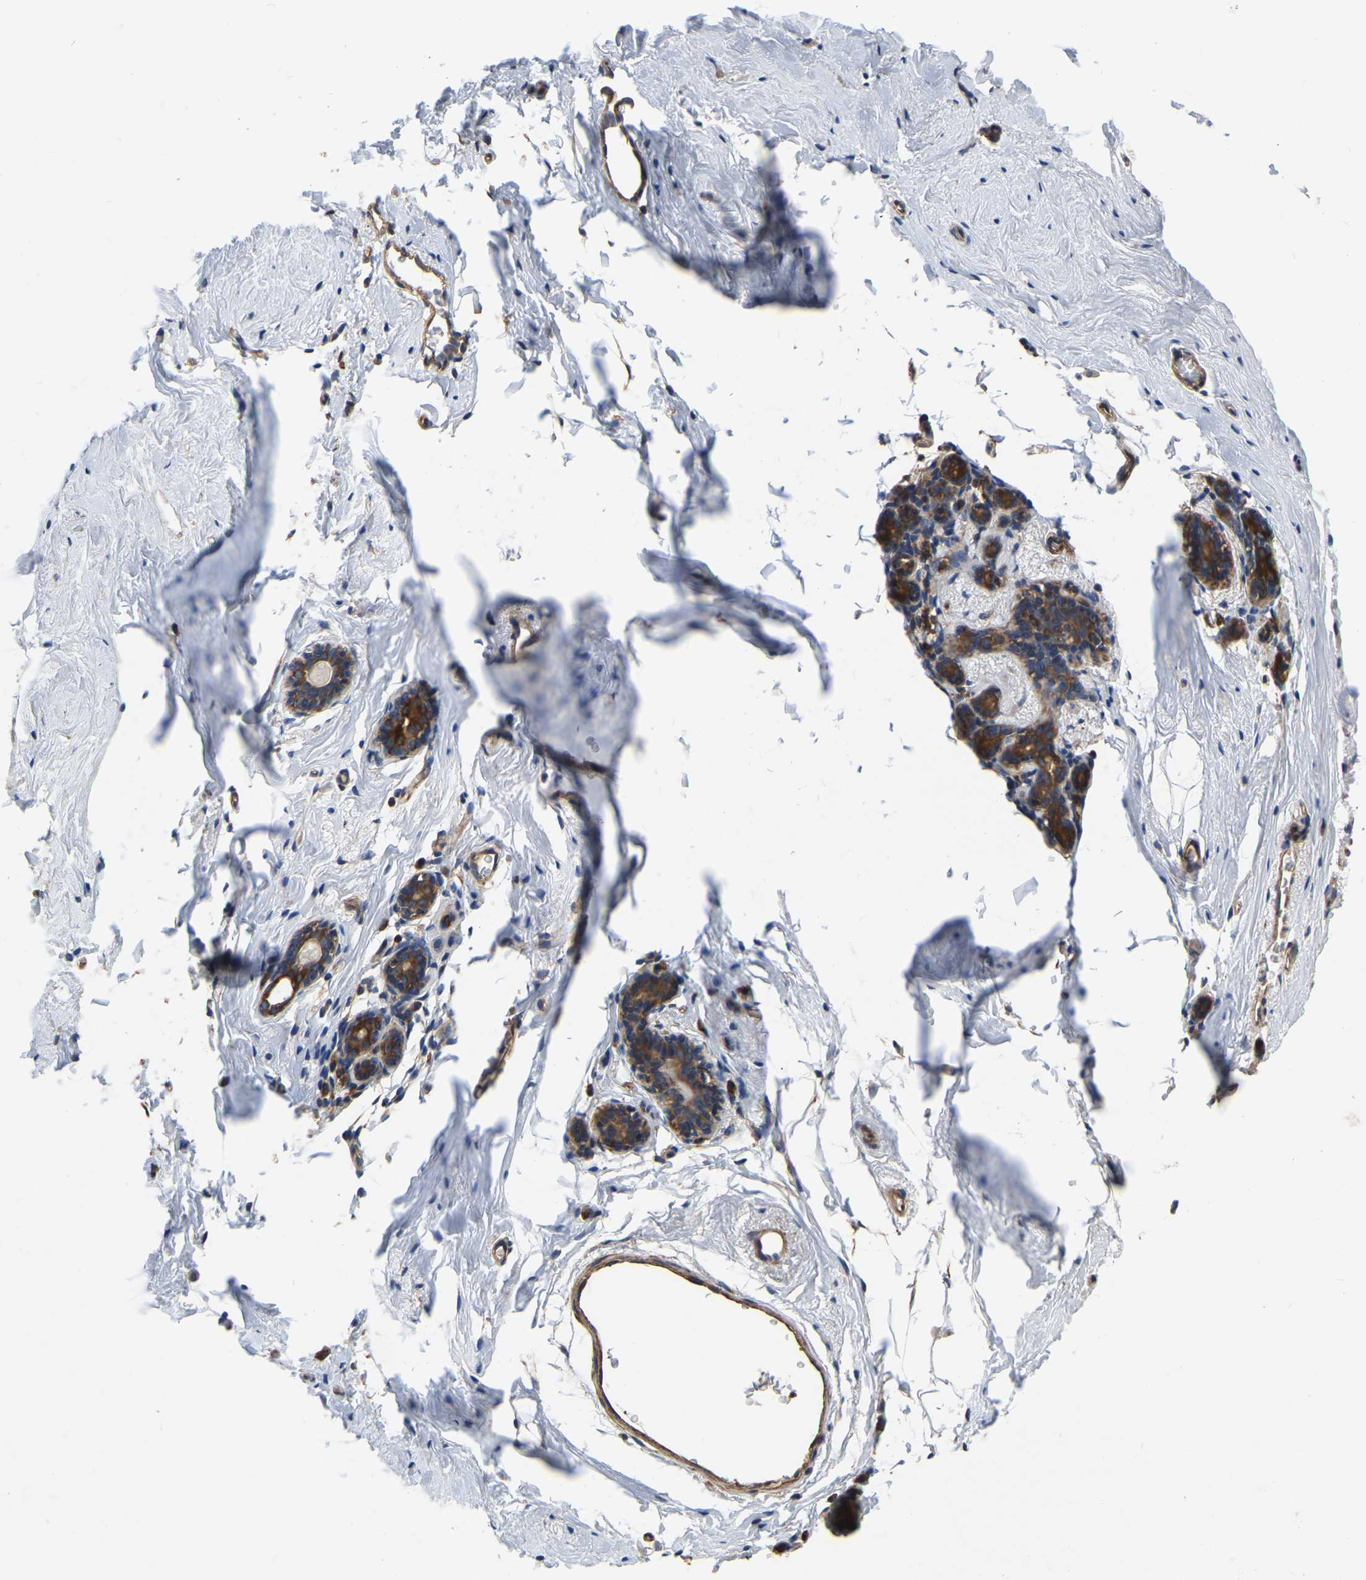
{"staining": {"intensity": "negative", "quantity": "none", "location": "none"}, "tissue": "breast", "cell_type": "Adipocytes", "image_type": "normal", "snomed": [{"axis": "morphology", "description": "Normal tissue, NOS"}, {"axis": "topography", "description": "Breast"}], "caption": "Benign breast was stained to show a protein in brown. There is no significant positivity in adipocytes. The staining is performed using DAB brown chromogen with nuclei counter-stained in using hematoxylin.", "gene": "GARS1", "patient": {"sex": "female", "age": 62}}